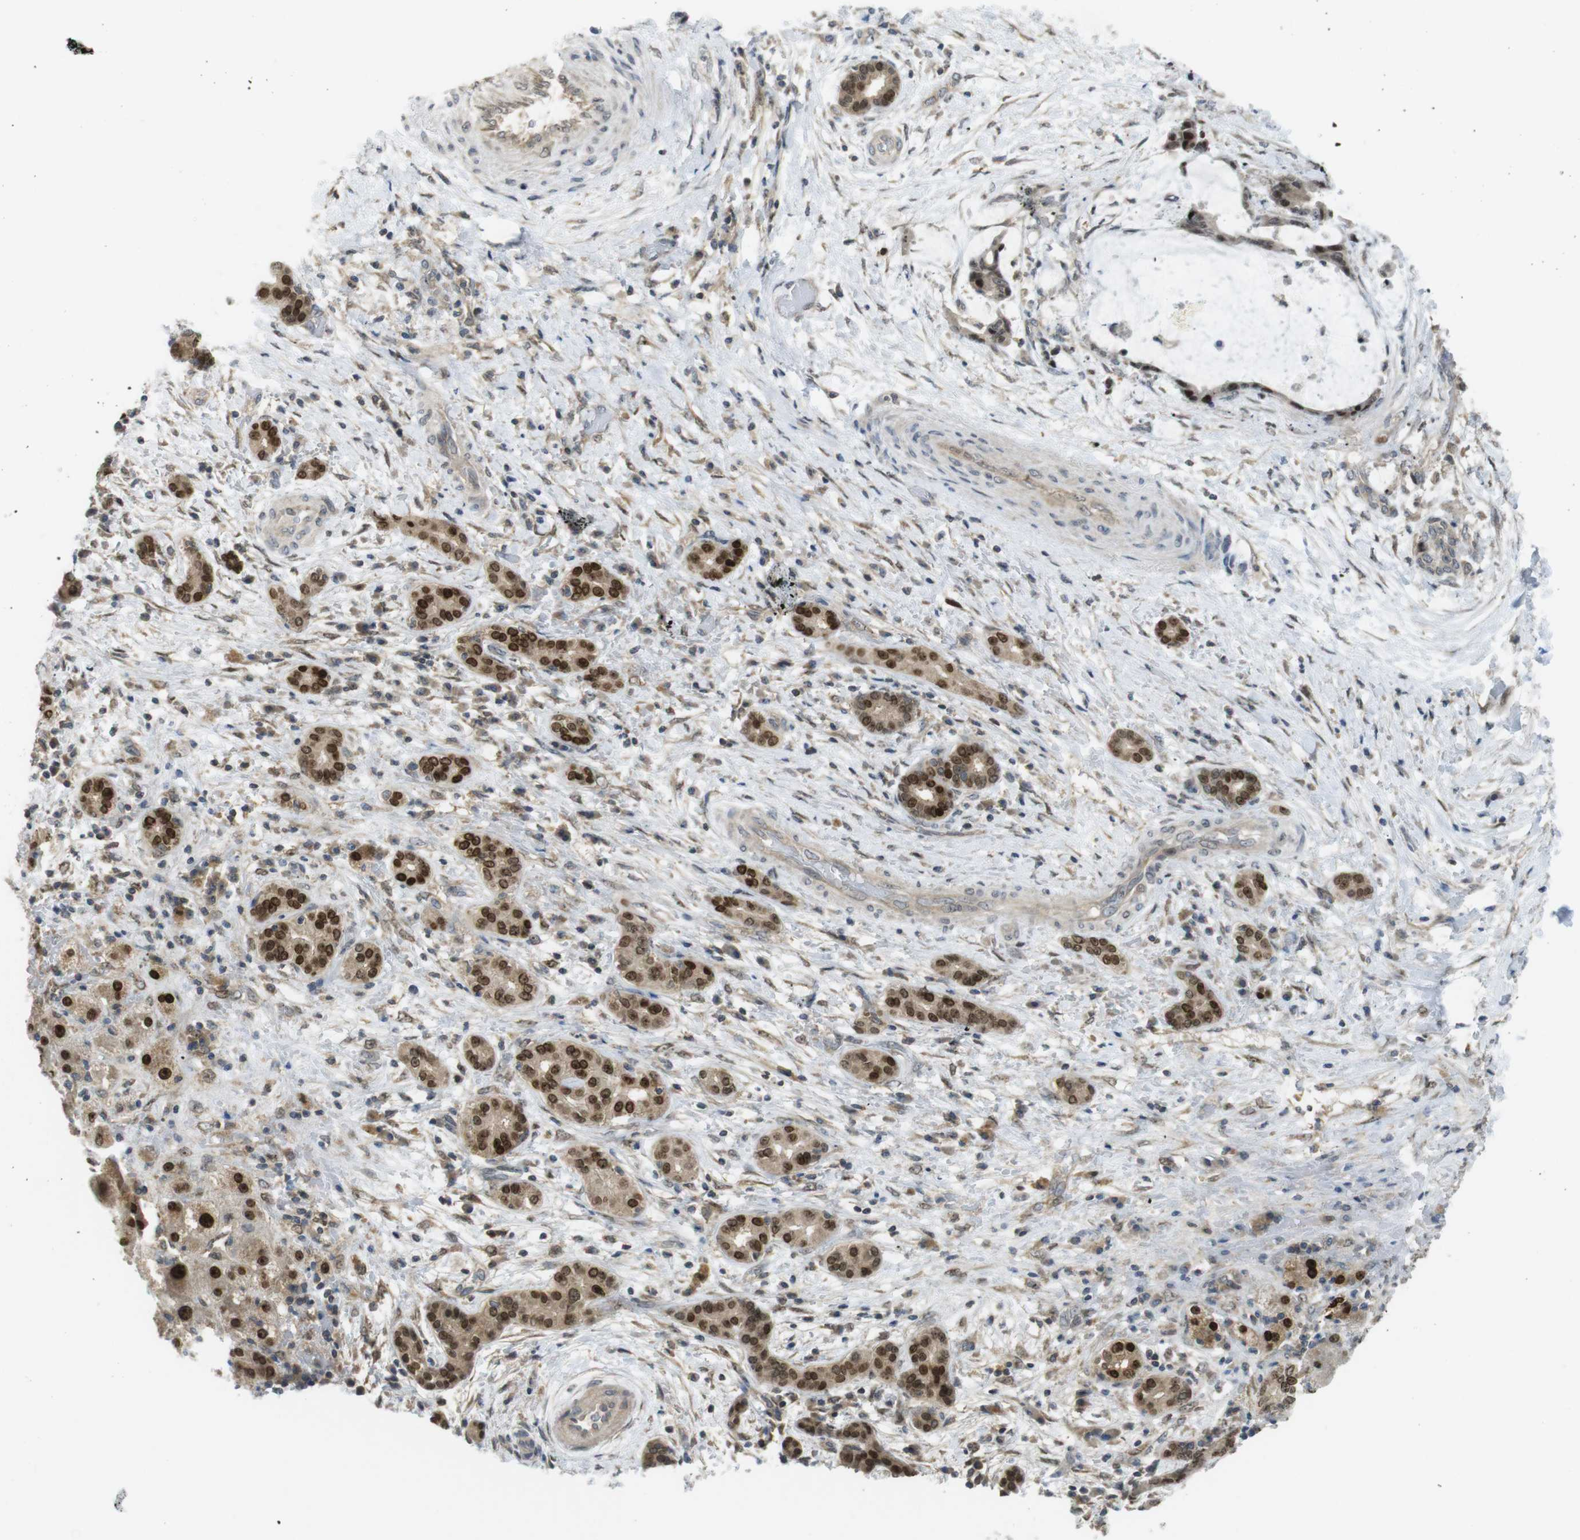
{"staining": {"intensity": "moderate", "quantity": "25%-75%", "location": "cytoplasmic/membranous,nuclear"}, "tissue": "liver cancer", "cell_type": "Tumor cells", "image_type": "cancer", "snomed": [{"axis": "morphology", "description": "Cholangiocarcinoma"}, {"axis": "topography", "description": "Liver"}], "caption": "Liver cancer (cholangiocarcinoma) tissue exhibits moderate cytoplasmic/membranous and nuclear staining in about 25%-75% of tumor cells, visualized by immunohistochemistry. Nuclei are stained in blue.", "gene": "RCC1", "patient": {"sex": "female", "age": 73}}